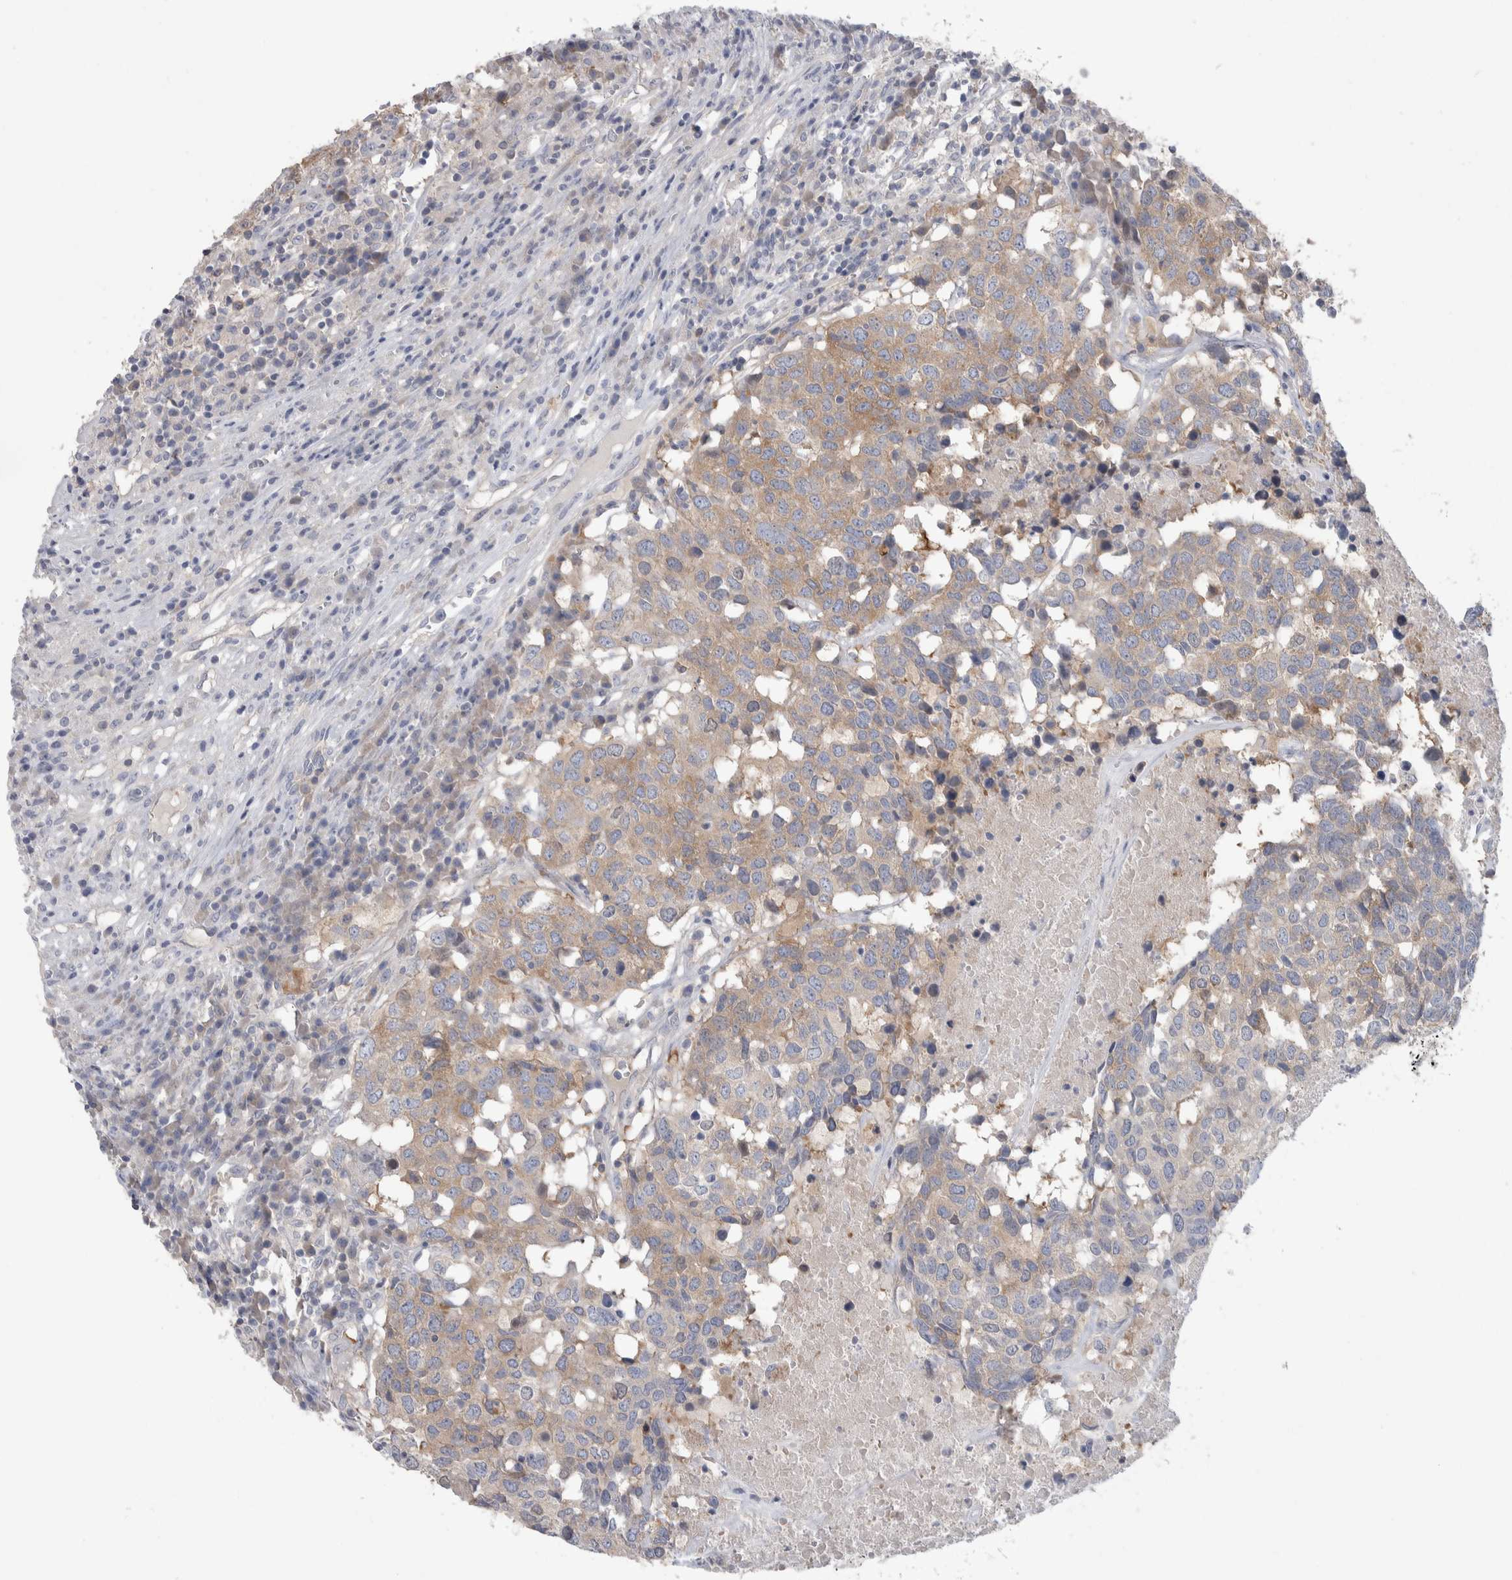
{"staining": {"intensity": "moderate", "quantity": ">75%", "location": "cytoplasmic/membranous"}, "tissue": "head and neck cancer", "cell_type": "Tumor cells", "image_type": "cancer", "snomed": [{"axis": "morphology", "description": "Squamous cell carcinoma, NOS"}, {"axis": "topography", "description": "Head-Neck"}], "caption": "Head and neck cancer (squamous cell carcinoma) was stained to show a protein in brown. There is medium levels of moderate cytoplasmic/membranous expression in approximately >75% of tumor cells. The protein of interest is stained brown, and the nuclei are stained in blue (DAB (3,3'-diaminobenzidine) IHC with brightfield microscopy, high magnification).", "gene": "GPHN", "patient": {"sex": "male", "age": 66}}